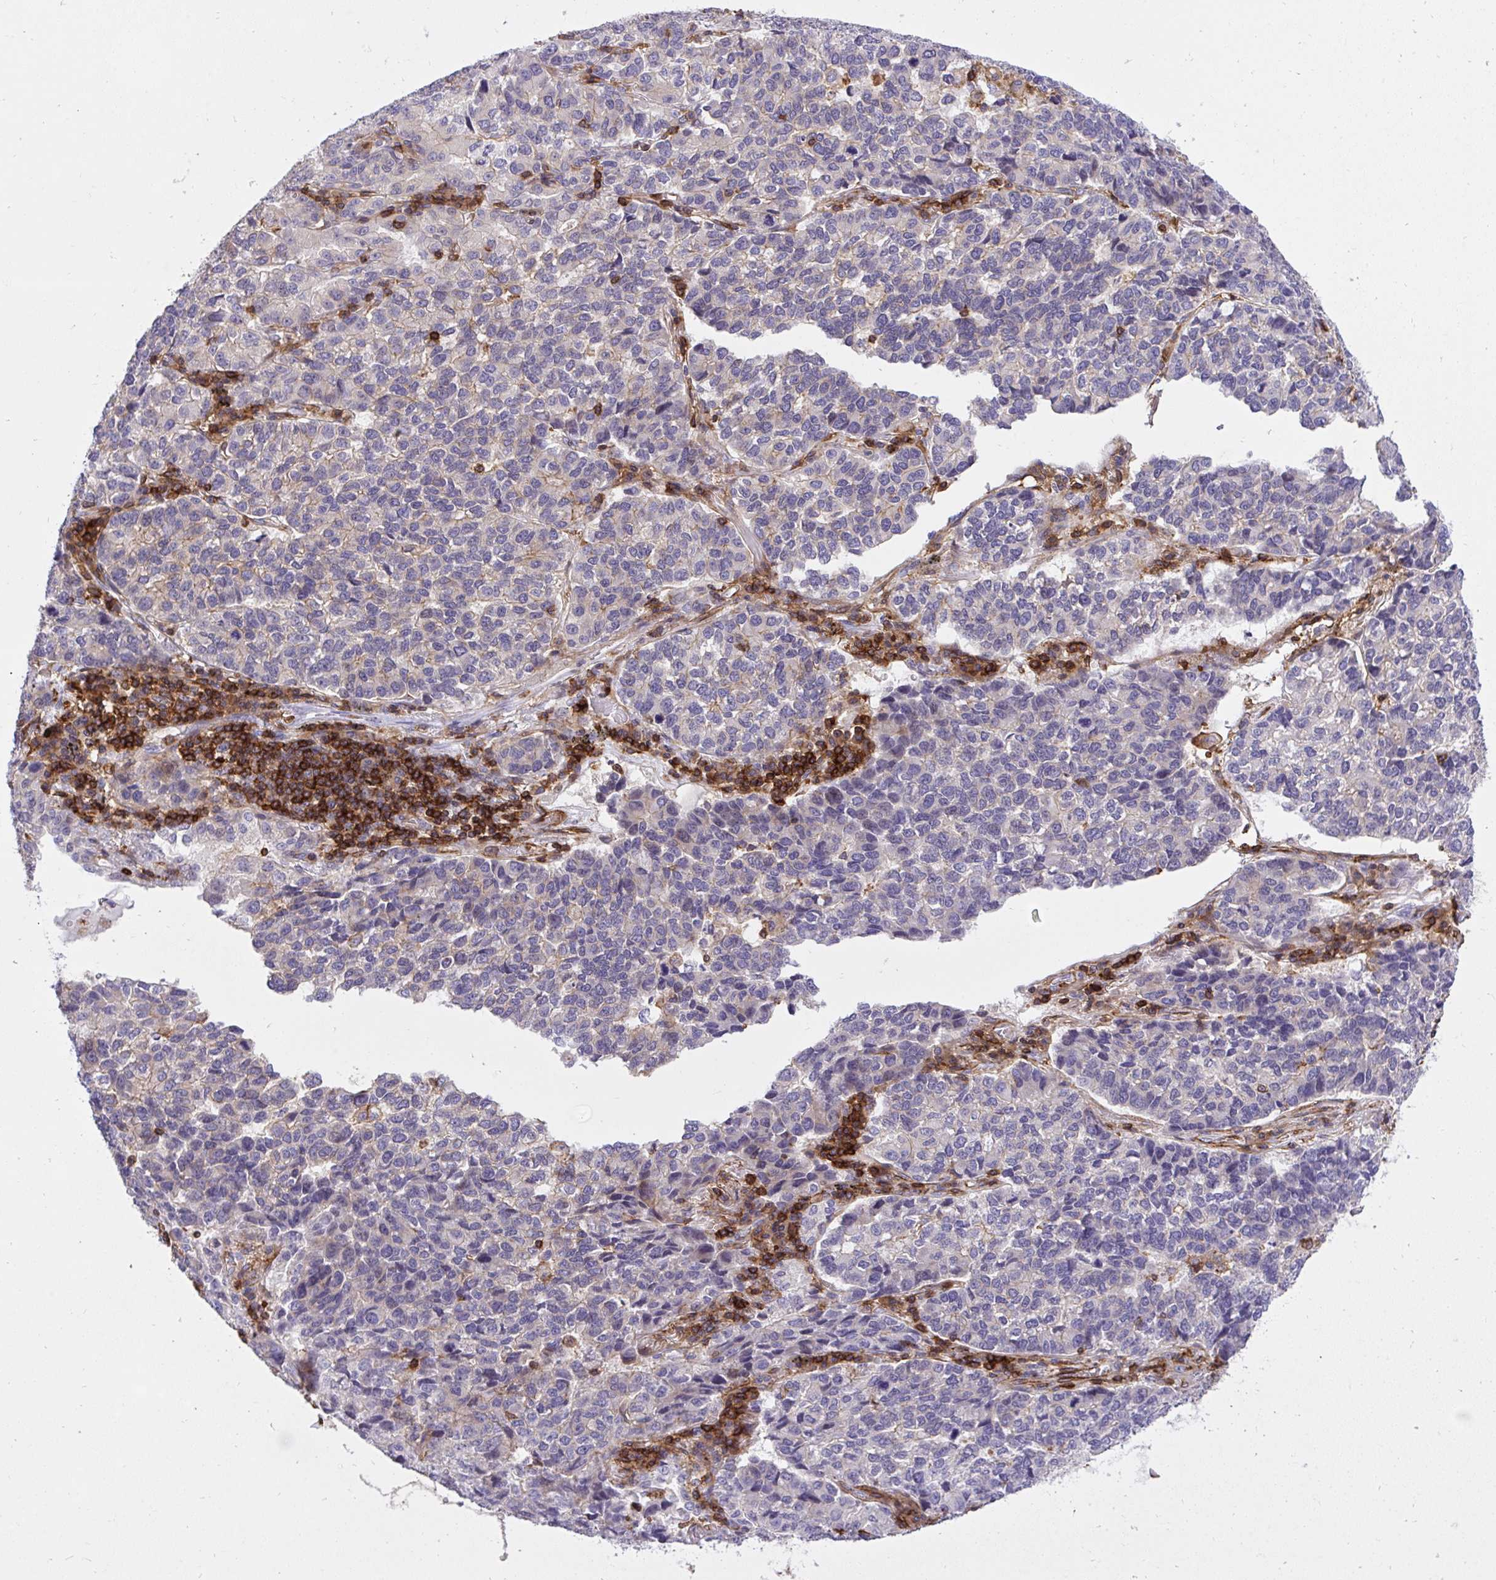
{"staining": {"intensity": "negative", "quantity": "none", "location": "none"}, "tissue": "lung cancer", "cell_type": "Tumor cells", "image_type": "cancer", "snomed": [{"axis": "morphology", "description": "Adenocarcinoma, NOS"}, {"axis": "topography", "description": "Lymph node"}, {"axis": "topography", "description": "Lung"}], "caption": "Tumor cells are negative for brown protein staining in adenocarcinoma (lung).", "gene": "ERI1", "patient": {"sex": "male", "age": 66}}